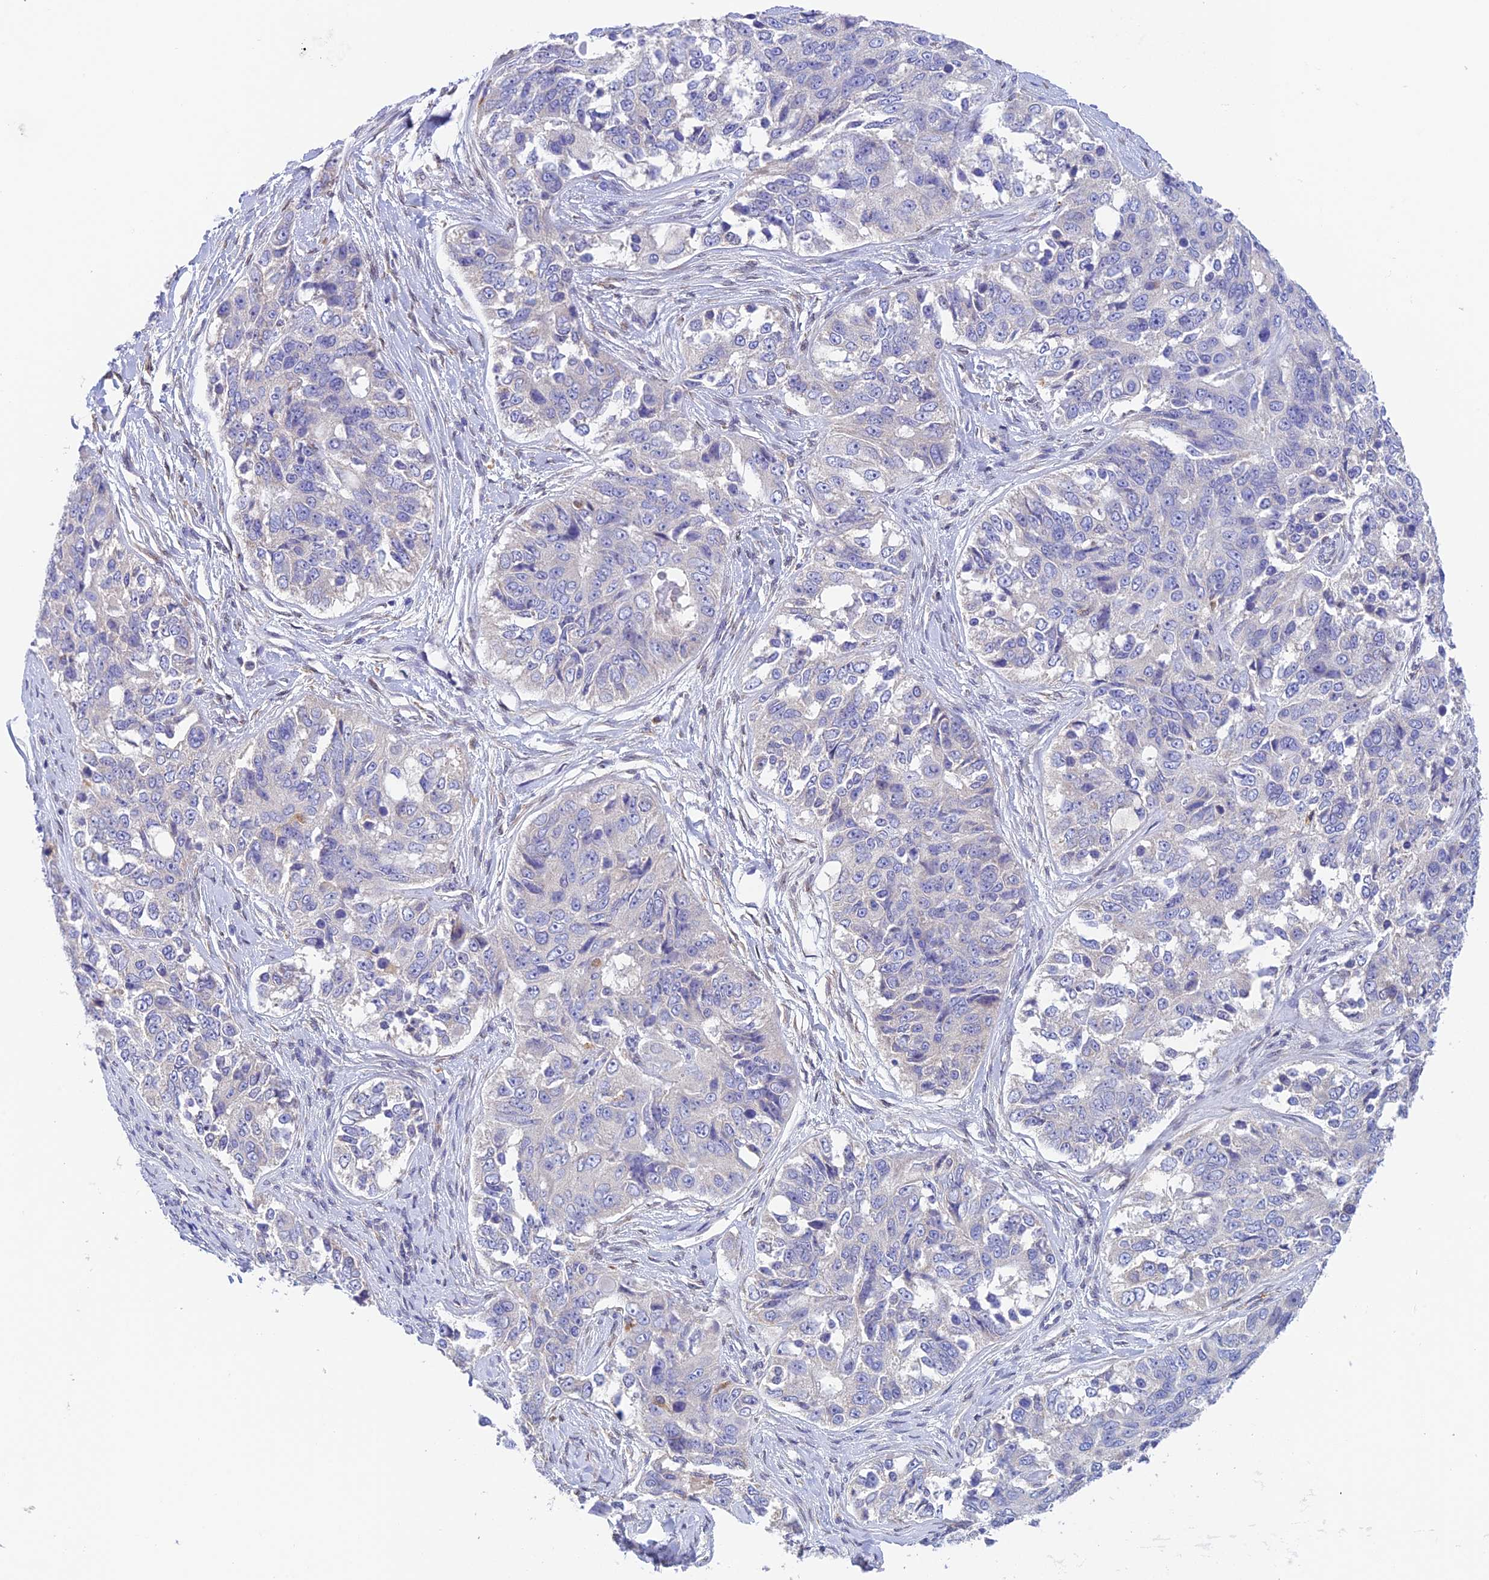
{"staining": {"intensity": "negative", "quantity": "none", "location": "none"}, "tissue": "ovarian cancer", "cell_type": "Tumor cells", "image_type": "cancer", "snomed": [{"axis": "morphology", "description": "Carcinoma, endometroid"}, {"axis": "topography", "description": "Ovary"}], "caption": "High power microscopy micrograph of an immunohistochemistry micrograph of ovarian endometroid carcinoma, revealing no significant positivity in tumor cells.", "gene": "VKORC1", "patient": {"sex": "female", "age": 51}}